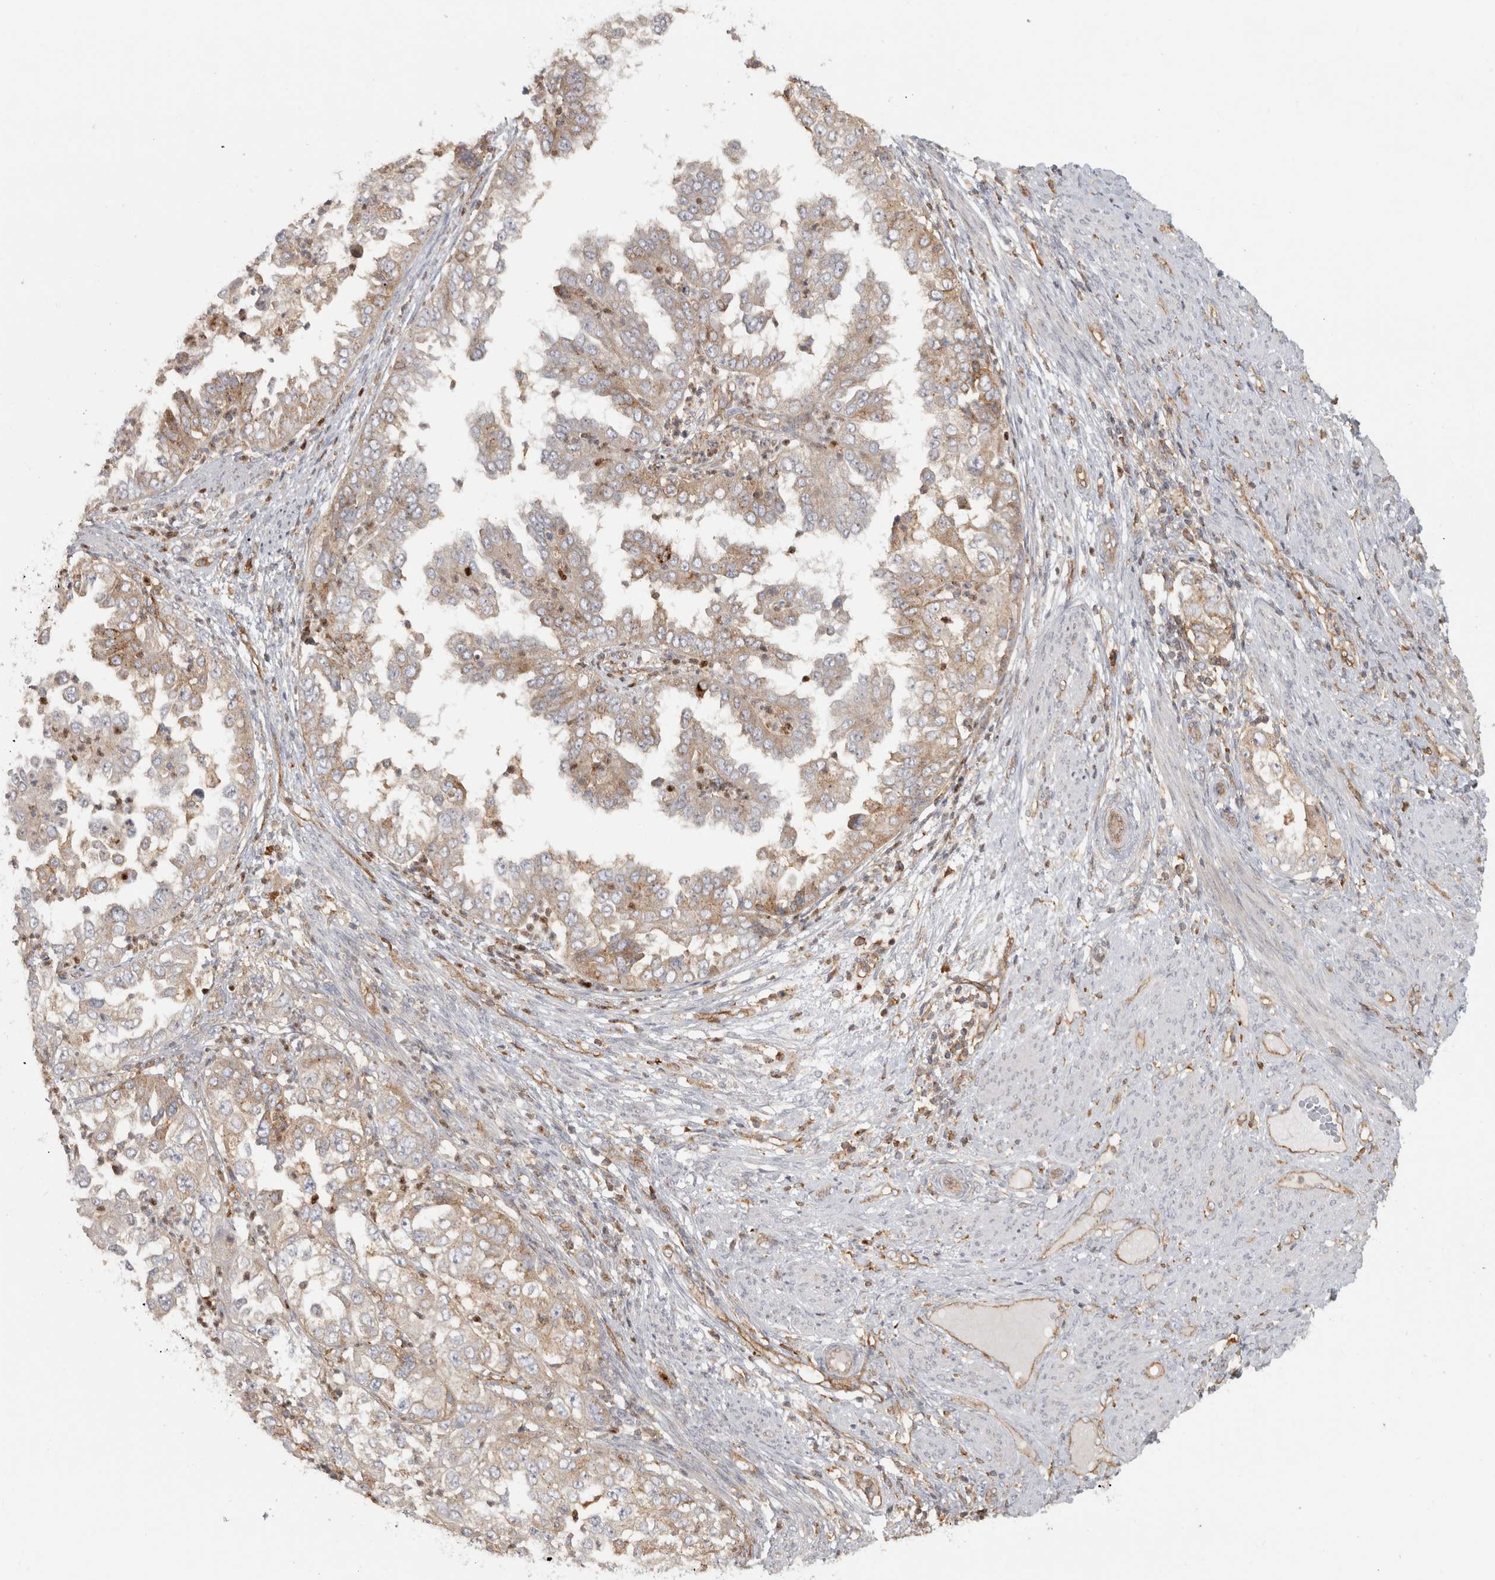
{"staining": {"intensity": "weak", "quantity": ">75%", "location": "cytoplasmic/membranous"}, "tissue": "endometrial cancer", "cell_type": "Tumor cells", "image_type": "cancer", "snomed": [{"axis": "morphology", "description": "Adenocarcinoma, NOS"}, {"axis": "topography", "description": "Endometrium"}], "caption": "Endometrial cancer was stained to show a protein in brown. There is low levels of weak cytoplasmic/membranous staining in about >75% of tumor cells.", "gene": "HLA-E", "patient": {"sex": "female", "age": 85}}